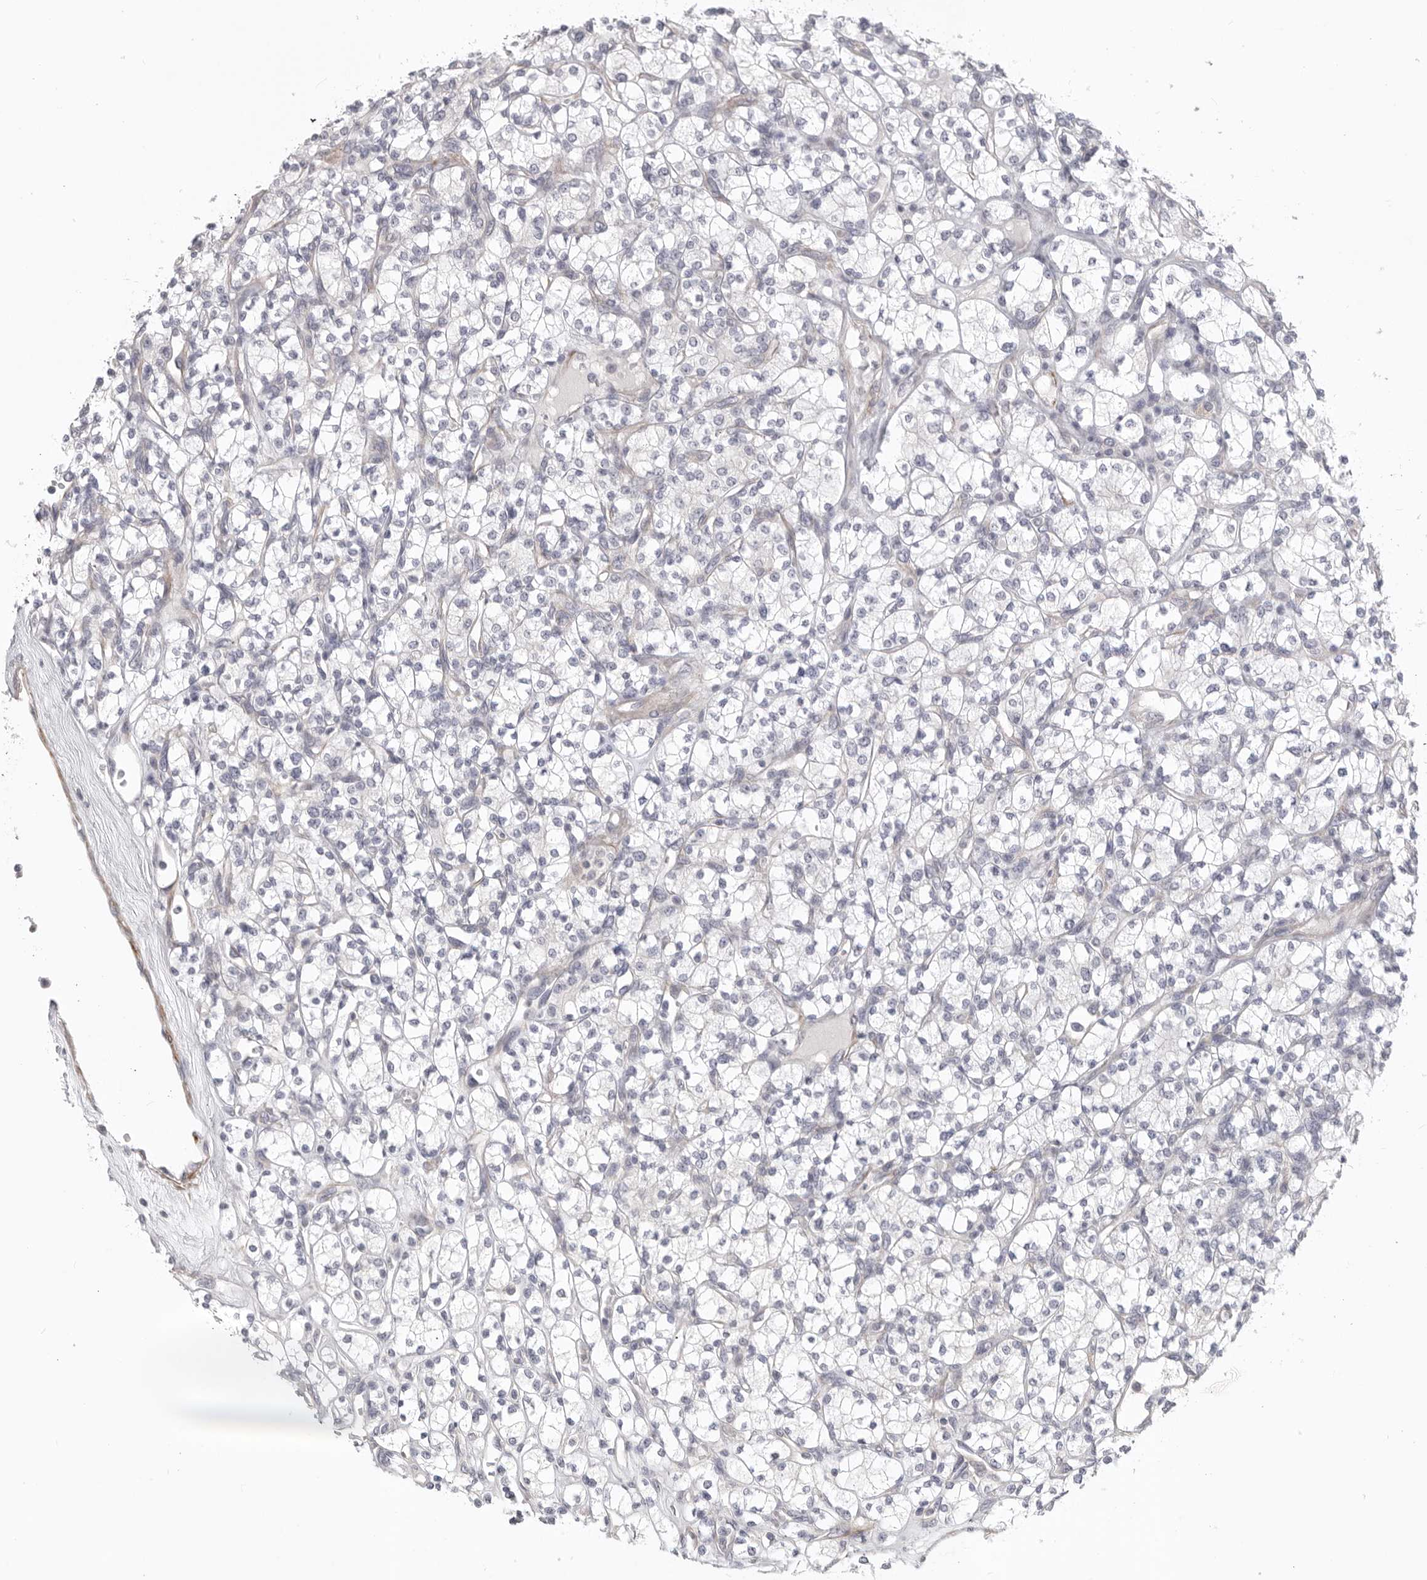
{"staining": {"intensity": "negative", "quantity": "none", "location": "none"}, "tissue": "renal cancer", "cell_type": "Tumor cells", "image_type": "cancer", "snomed": [{"axis": "morphology", "description": "Adenocarcinoma, NOS"}, {"axis": "topography", "description": "Kidney"}], "caption": "This micrograph is of adenocarcinoma (renal) stained with immunohistochemistry to label a protein in brown with the nuclei are counter-stained blue. There is no positivity in tumor cells.", "gene": "STAB2", "patient": {"sex": "male", "age": 77}}